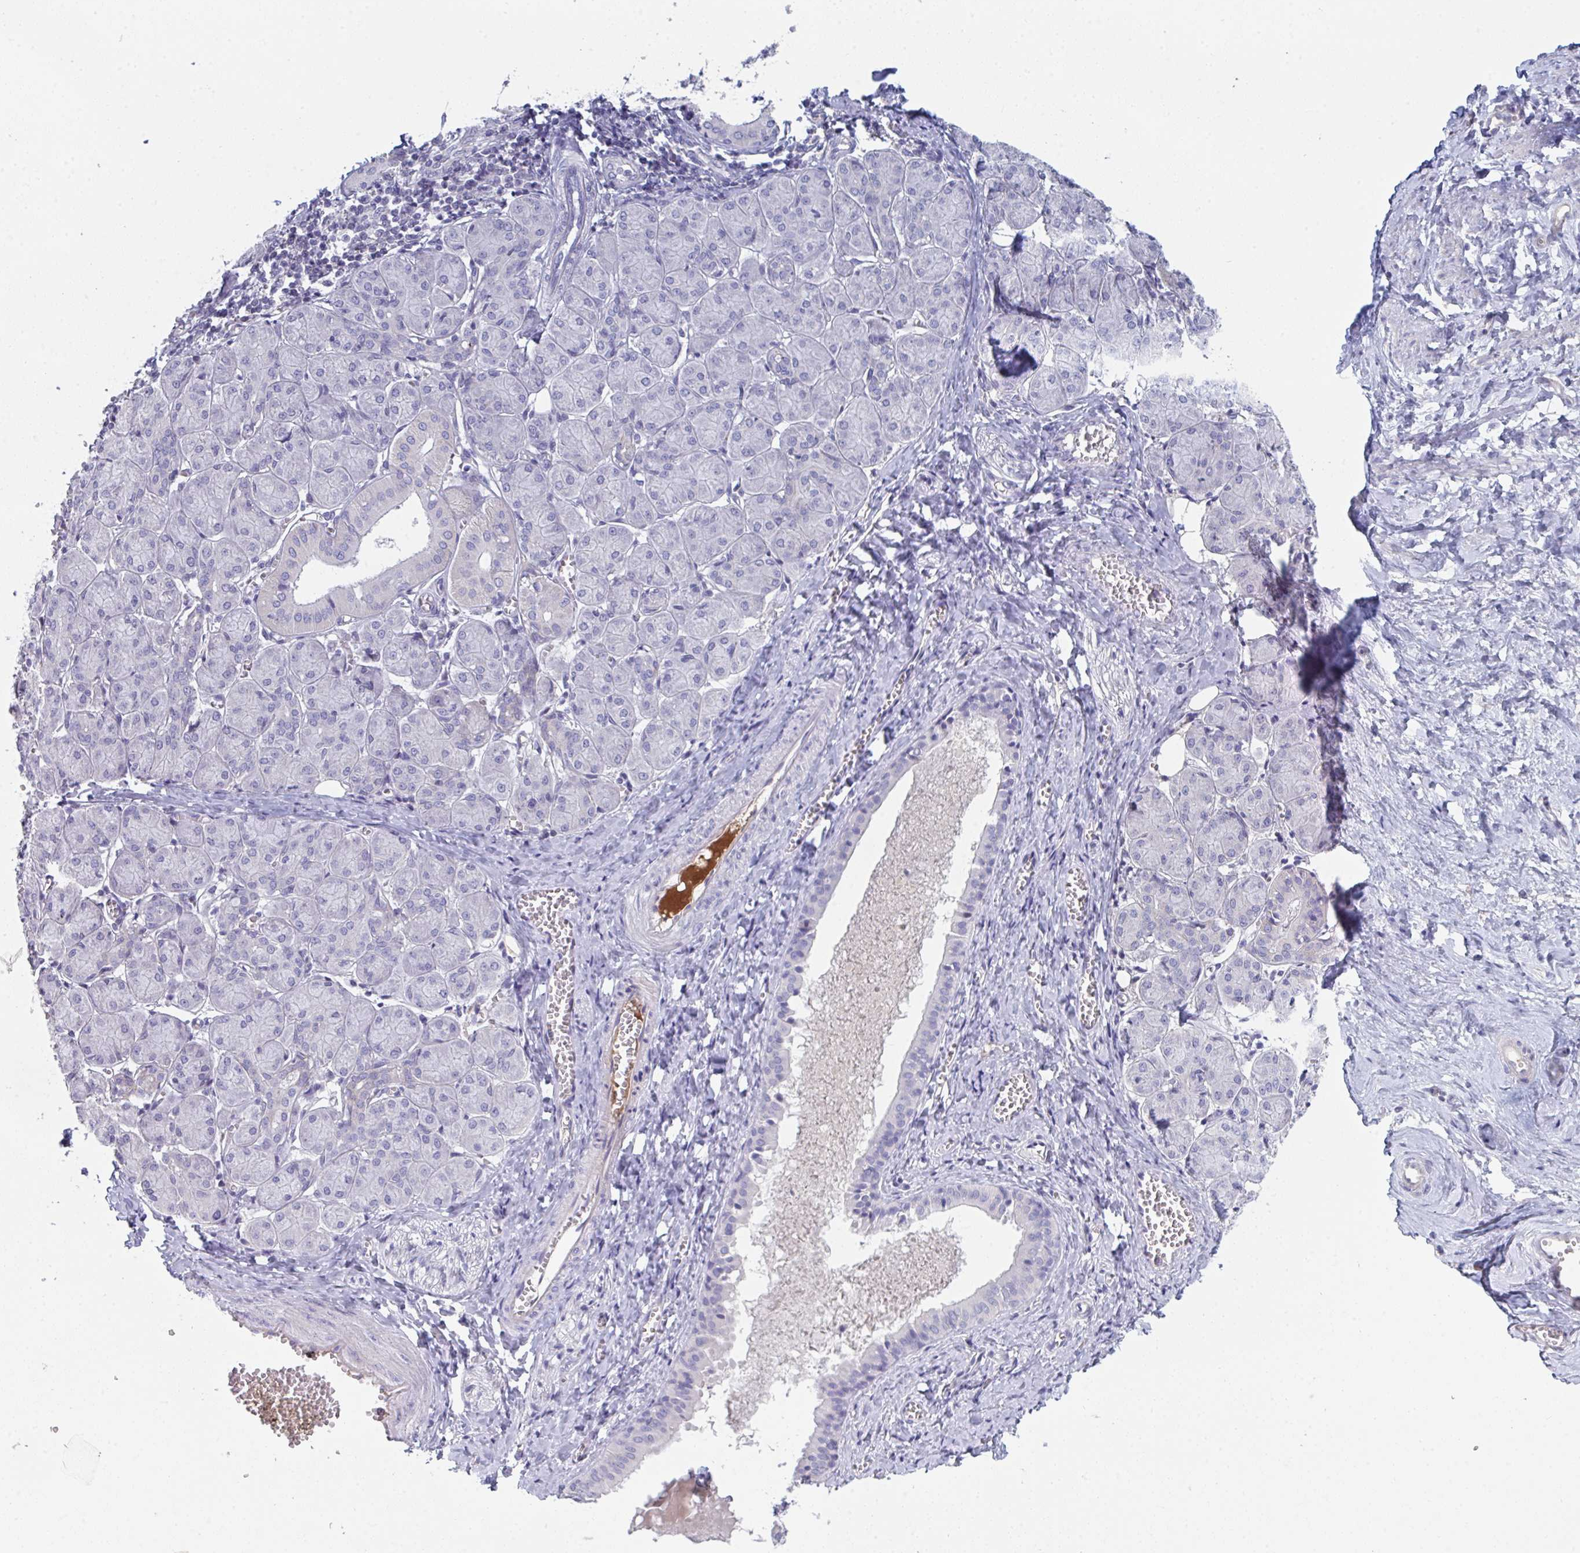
{"staining": {"intensity": "negative", "quantity": "none", "location": "none"}, "tissue": "salivary gland", "cell_type": "Glandular cells", "image_type": "normal", "snomed": [{"axis": "morphology", "description": "Normal tissue, NOS"}, {"axis": "morphology", "description": "Inflammation, NOS"}, {"axis": "topography", "description": "Lymph node"}, {"axis": "topography", "description": "Salivary gland"}], "caption": "There is no significant expression in glandular cells of salivary gland. (DAB immunohistochemistry (IHC), high magnification).", "gene": "HGFAC", "patient": {"sex": "male", "age": 3}}